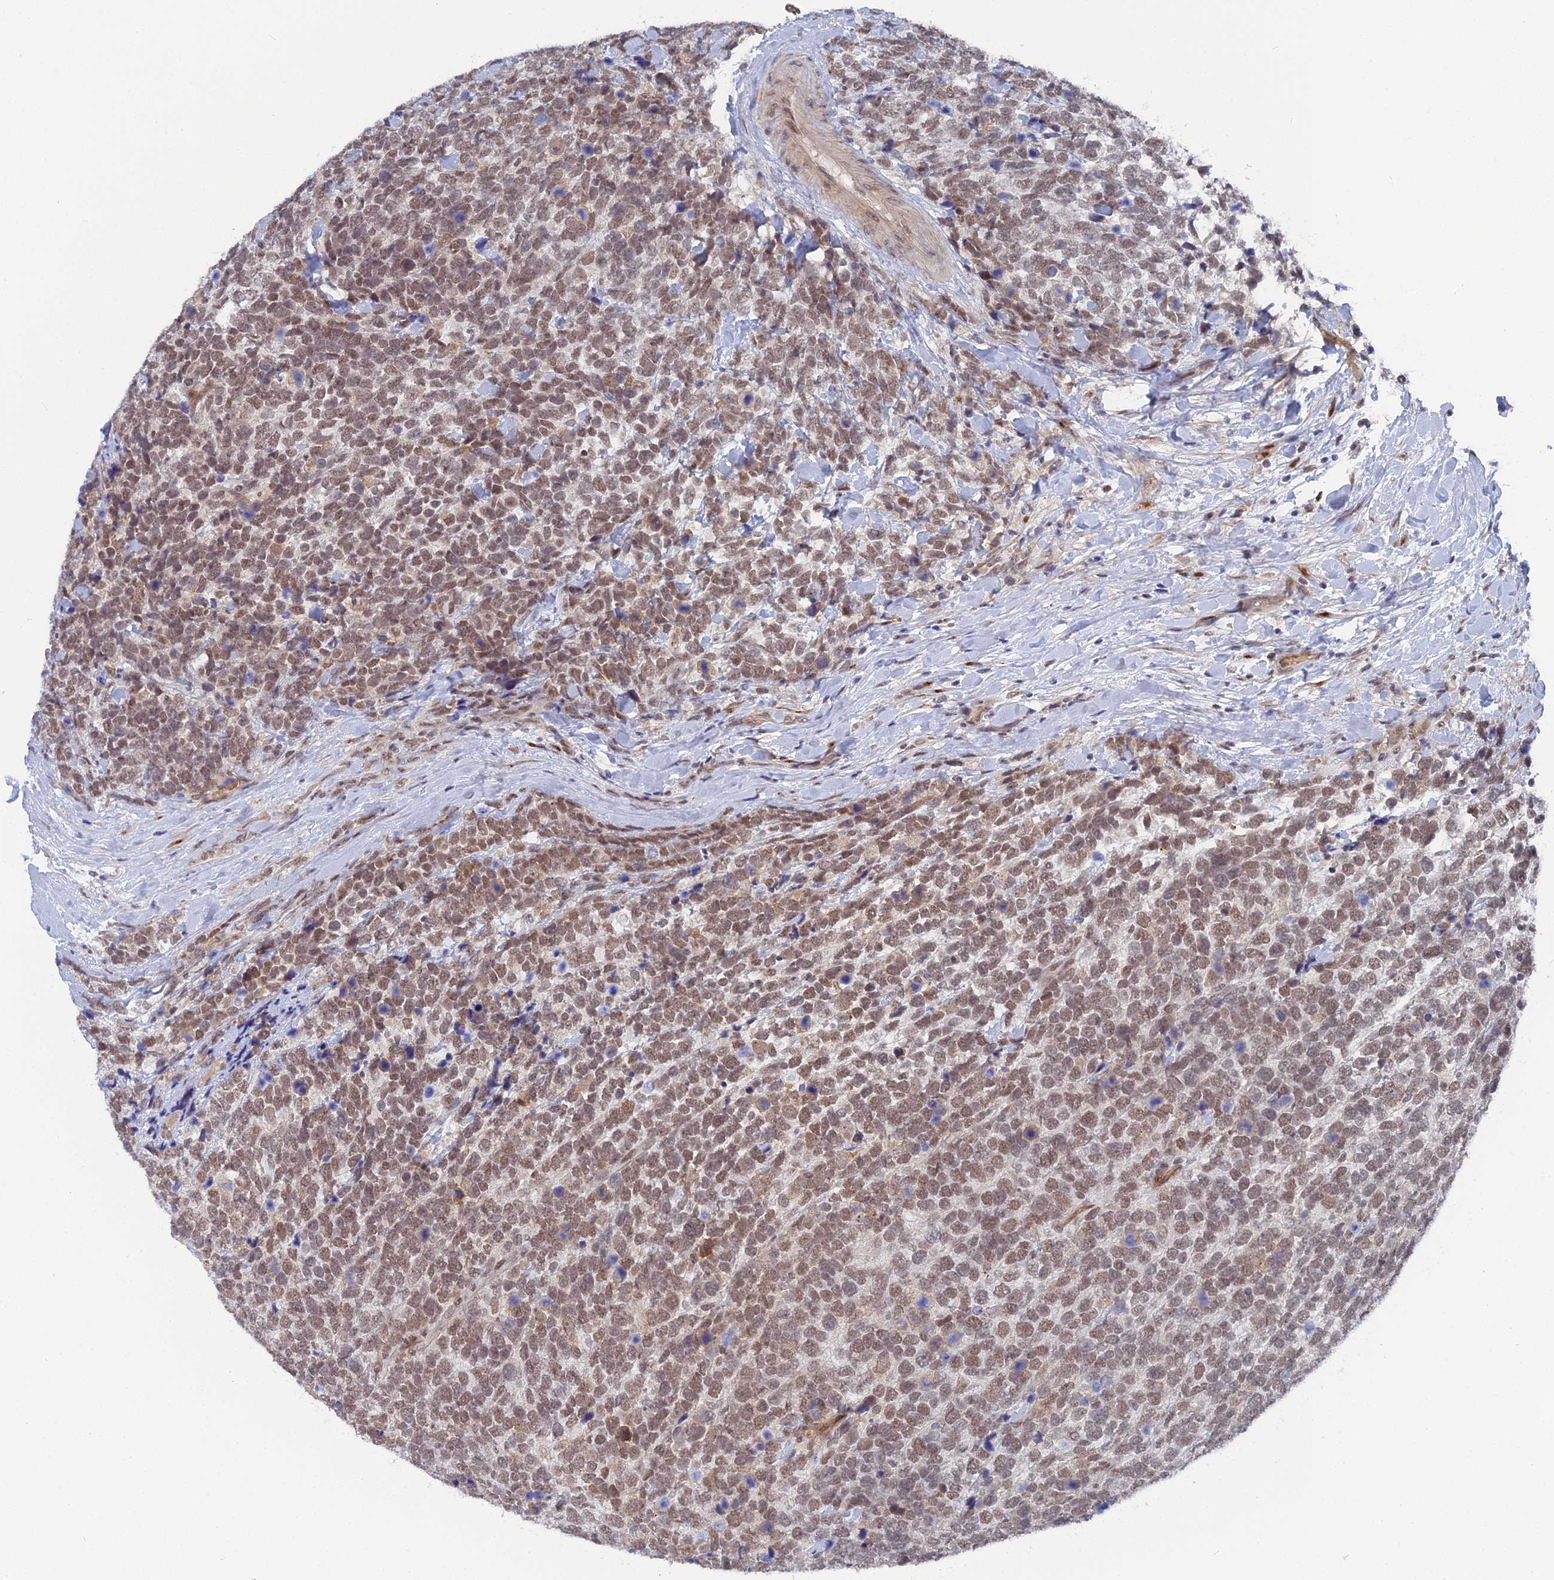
{"staining": {"intensity": "moderate", "quantity": ">75%", "location": "nuclear"}, "tissue": "urothelial cancer", "cell_type": "Tumor cells", "image_type": "cancer", "snomed": [{"axis": "morphology", "description": "Urothelial carcinoma, High grade"}, {"axis": "topography", "description": "Urinary bladder"}], "caption": "Tumor cells exhibit medium levels of moderate nuclear staining in about >75% of cells in human urothelial cancer.", "gene": "CCDC85A", "patient": {"sex": "female", "age": 82}}